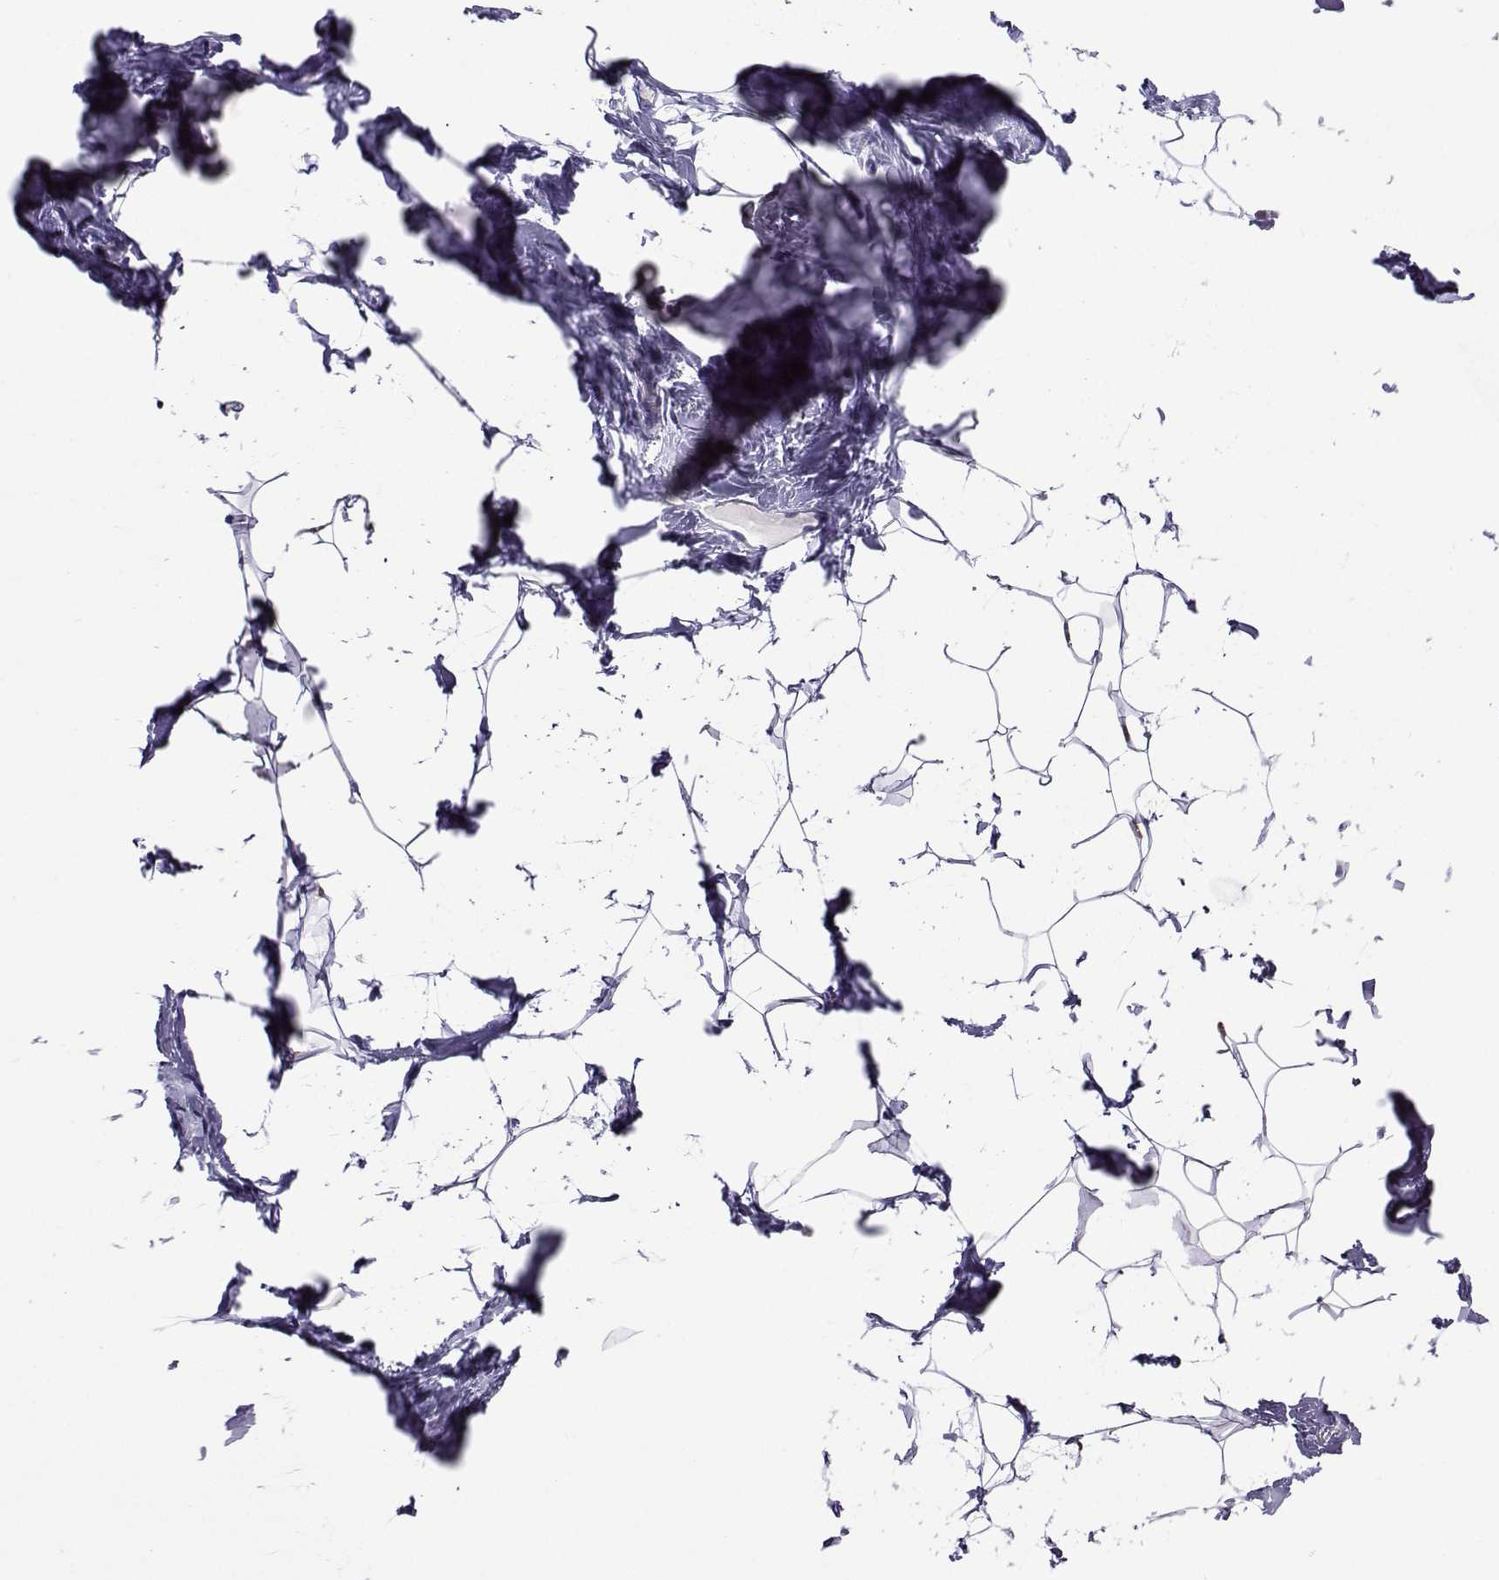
{"staining": {"intensity": "negative", "quantity": "none", "location": "none"}, "tissue": "breast", "cell_type": "Adipocytes", "image_type": "normal", "snomed": [{"axis": "morphology", "description": "Normal tissue, NOS"}, {"axis": "topography", "description": "Breast"}], "caption": "The micrograph demonstrates no significant staining in adipocytes of breast.", "gene": "TEDC2", "patient": {"sex": "female", "age": 32}}